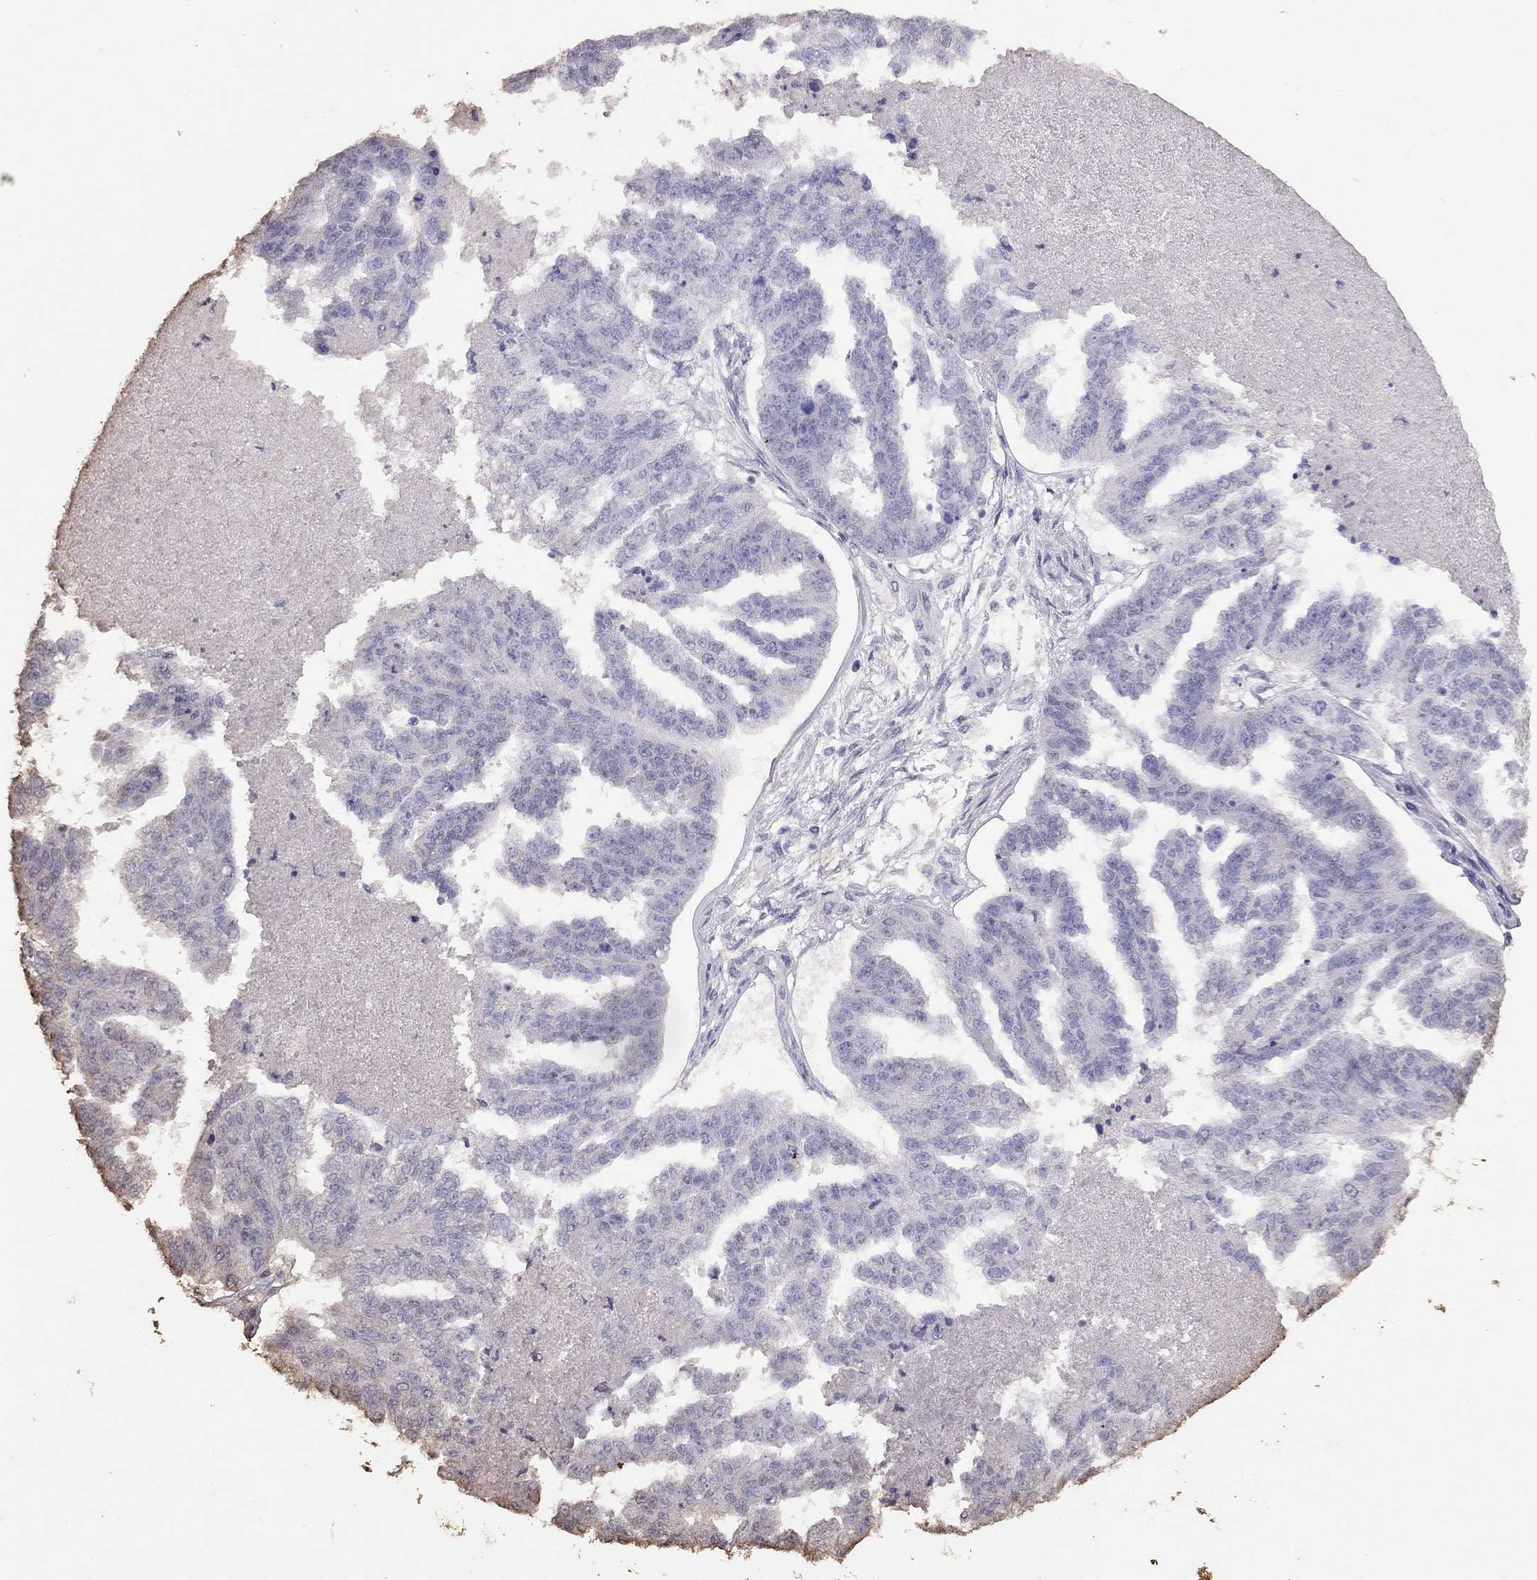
{"staining": {"intensity": "negative", "quantity": "none", "location": "none"}, "tissue": "ovarian cancer", "cell_type": "Tumor cells", "image_type": "cancer", "snomed": [{"axis": "morphology", "description": "Cystadenocarcinoma, serous, NOS"}, {"axis": "topography", "description": "Ovary"}], "caption": "Tumor cells are negative for brown protein staining in ovarian cancer (serous cystadenocarcinoma). (Stains: DAB immunohistochemistry (IHC) with hematoxylin counter stain, Microscopy: brightfield microscopy at high magnification).", "gene": "SUN3", "patient": {"sex": "female", "age": 58}}